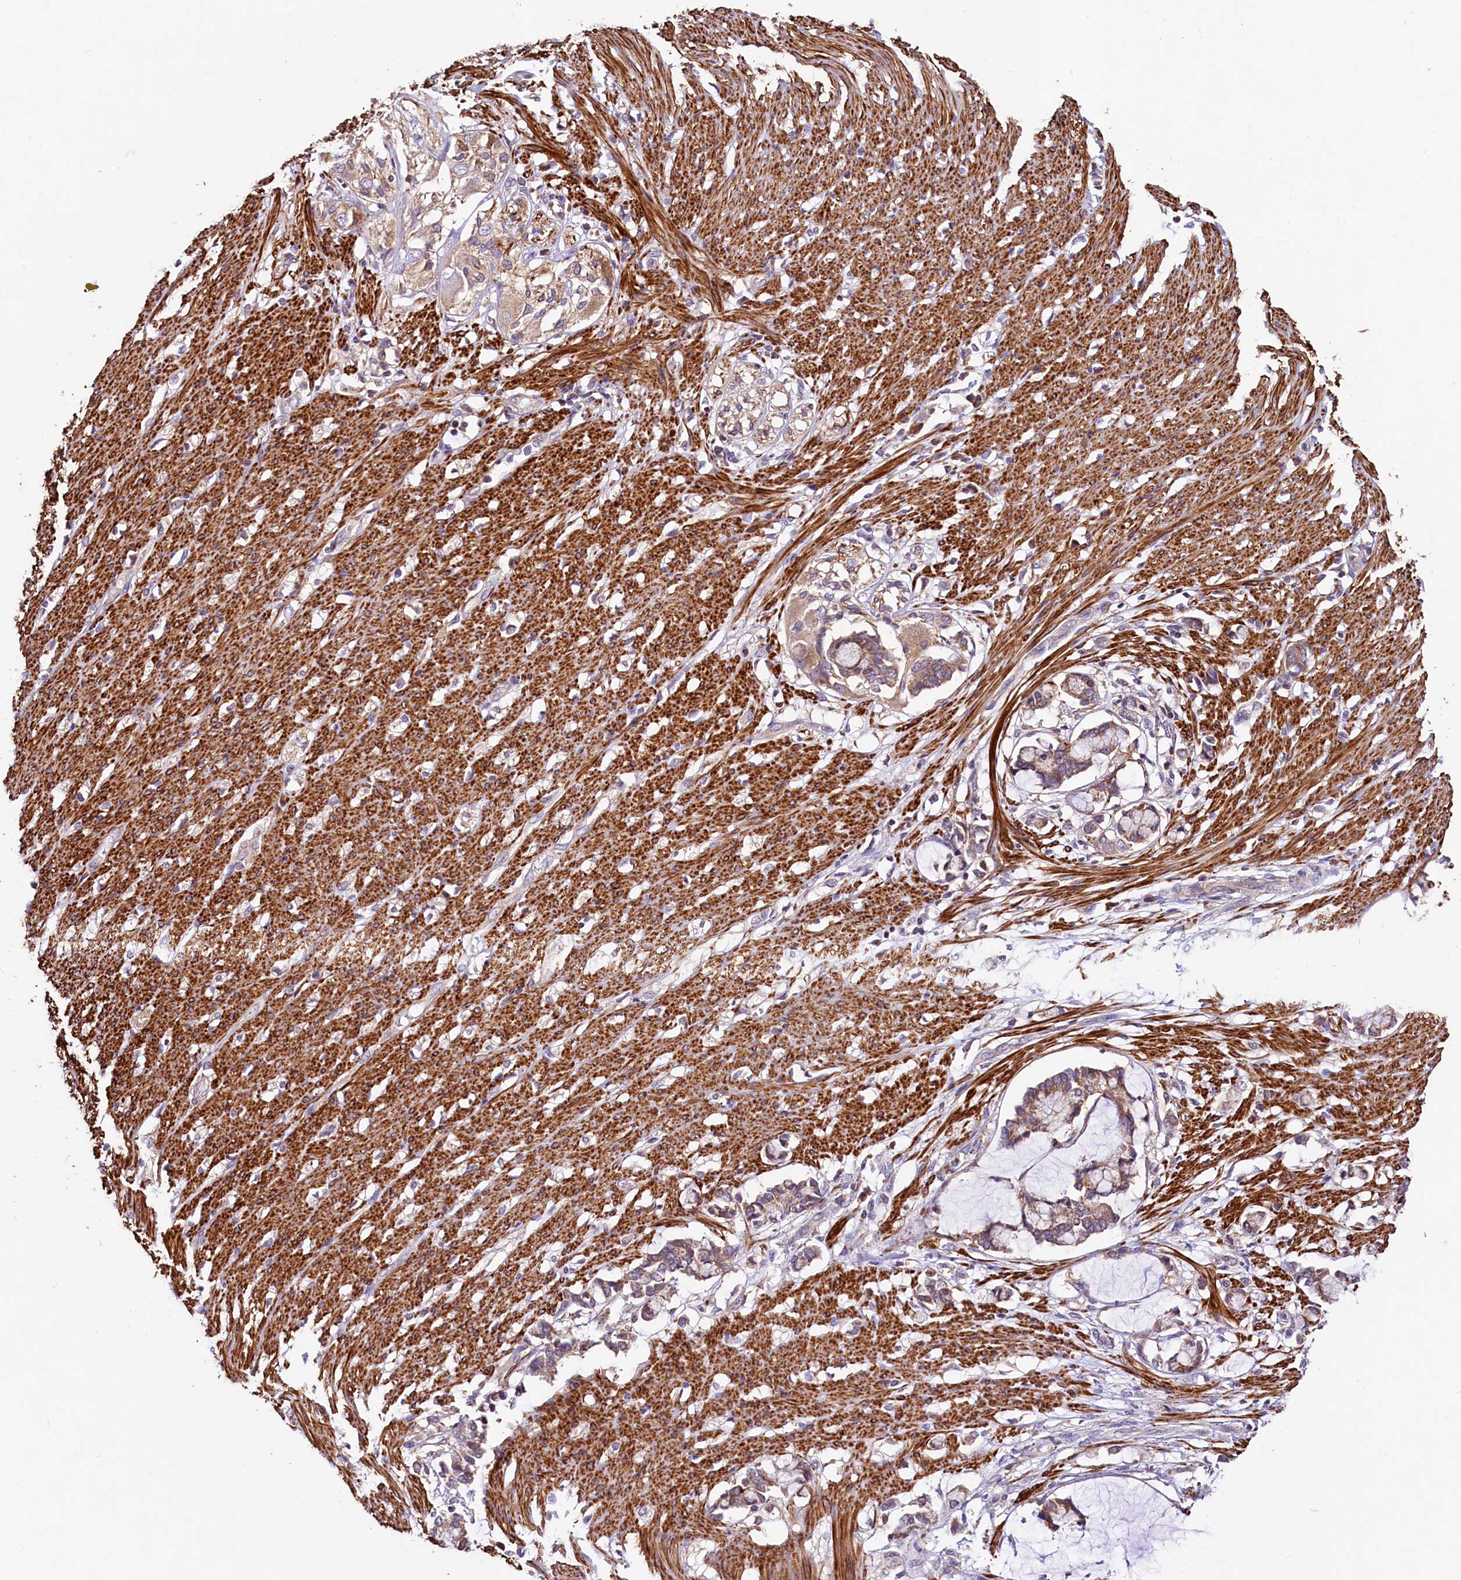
{"staining": {"intensity": "strong", "quantity": ">75%", "location": "cytoplasmic/membranous"}, "tissue": "smooth muscle", "cell_type": "Smooth muscle cells", "image_type": "normal", "snomed": [{"axis": "morphology", "description": "Normal tissue, NOS"}, {"axis": "morphology", "description": "Adenocarcinoma, NOS"}, {"axis": "topography", "description": "Colon"}, {"axis": "topography", "description": "Peripheral nerve tissue"}], "caption": "Brown immunohistochemical staining in normal smooth muscle reveals strong cytoplasmic/membranous staining in approximately >75% of smooth muscle cells. (DAB (3,3'-diaminobenzidine) = brown stain, brightfield microscopy at high magnification).", "gene": "CIAO3", "patient": {"sex": "male", "age": 14}}